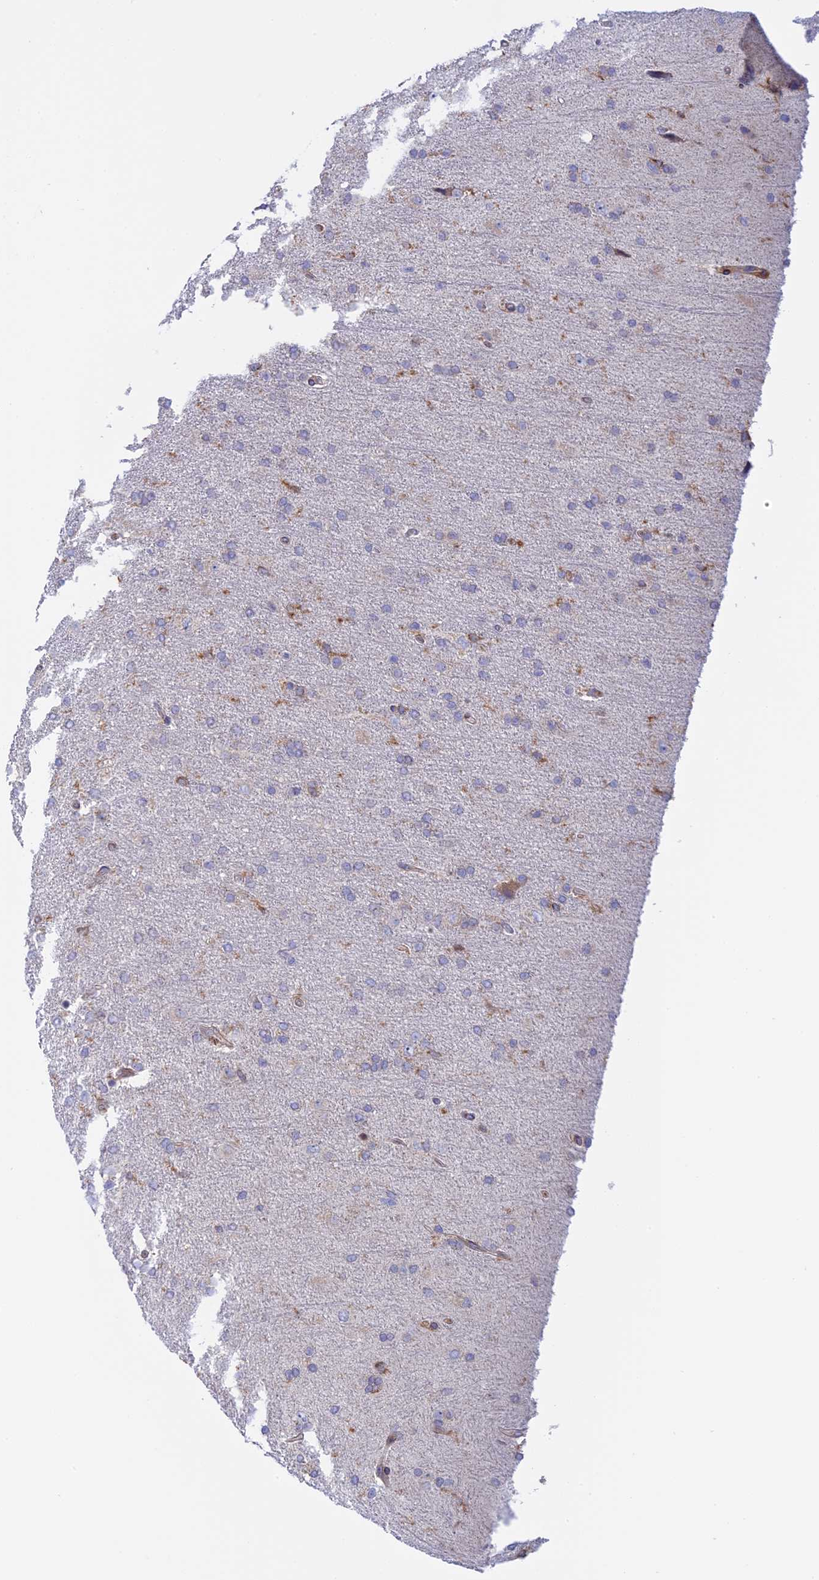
{"staining": {"intensity": "negative", "quantity": "none", "location": "none"}, "tissue": "glioma", "cell_type": "Tumor cells", "image_type": "cancer", "snomed": [{"axis": "morphology", "description": "Glioma, malignant, High grade"}, {"axis": "topography", "description": "Brain"}], "caption": "Tumor cells are negative for brown protein staining in high-grade glioma (malignant).", "gene": "GMIP", "patient": {"sex": "male", "age": 72}}